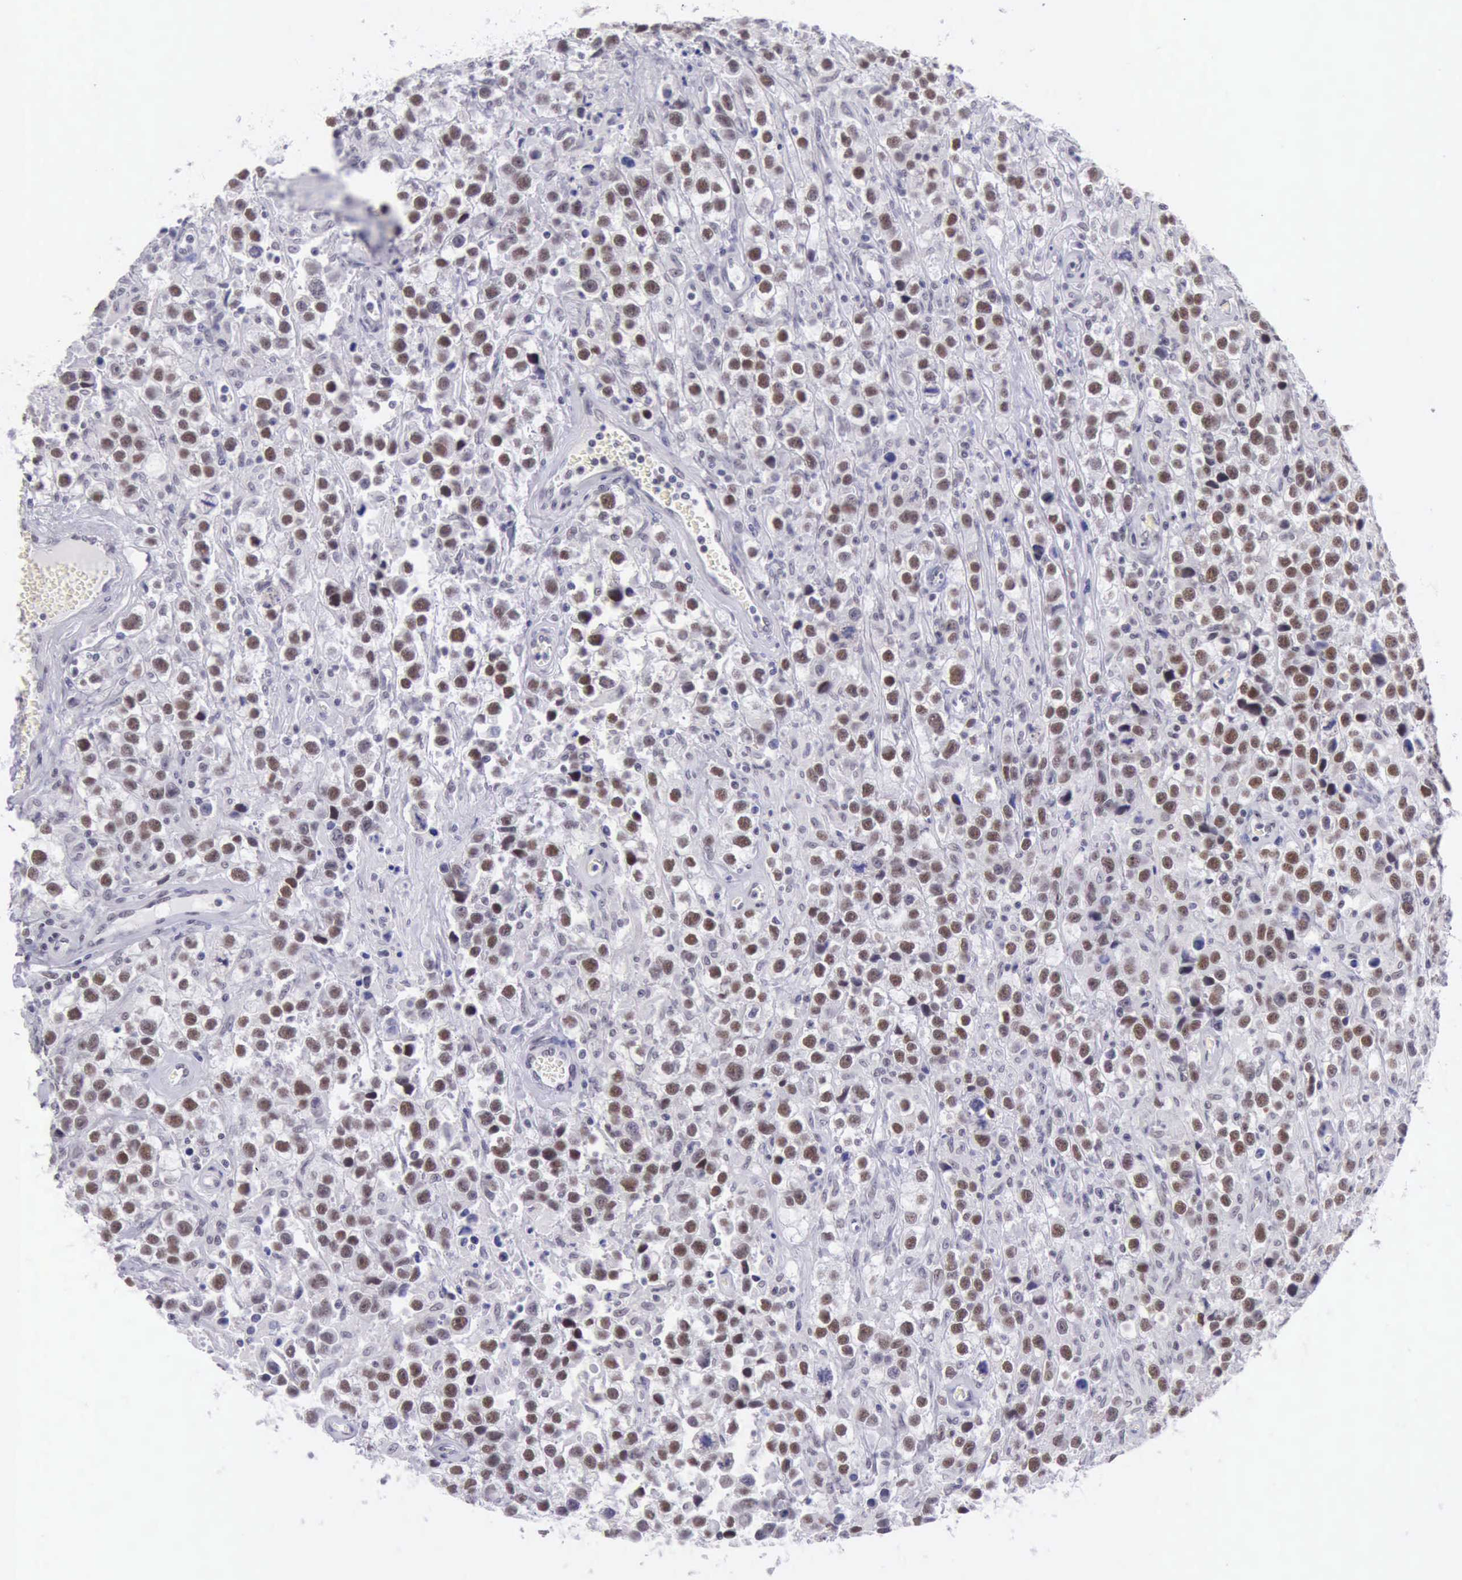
{"staining": {"intensity": "moderate", "quantity": "25%-75%", "location": "nuclear"}, "tissue": "testis cancer", "cell_type": "Tumor cells", "image_type": "cancer", "snomed": [{"axis": "morphology", "description": "Seminoma, NOS"}, {"axis": "topography", "description": "Testis"}], "caption": "Moderate nuclear positivity for a protein is seen in approximately 25%-75% of tumor cells of testis seminoma using immunohistochemistry (IHC).", "gene": "EP300", "patient": {"sex": "male", "age": 43}}